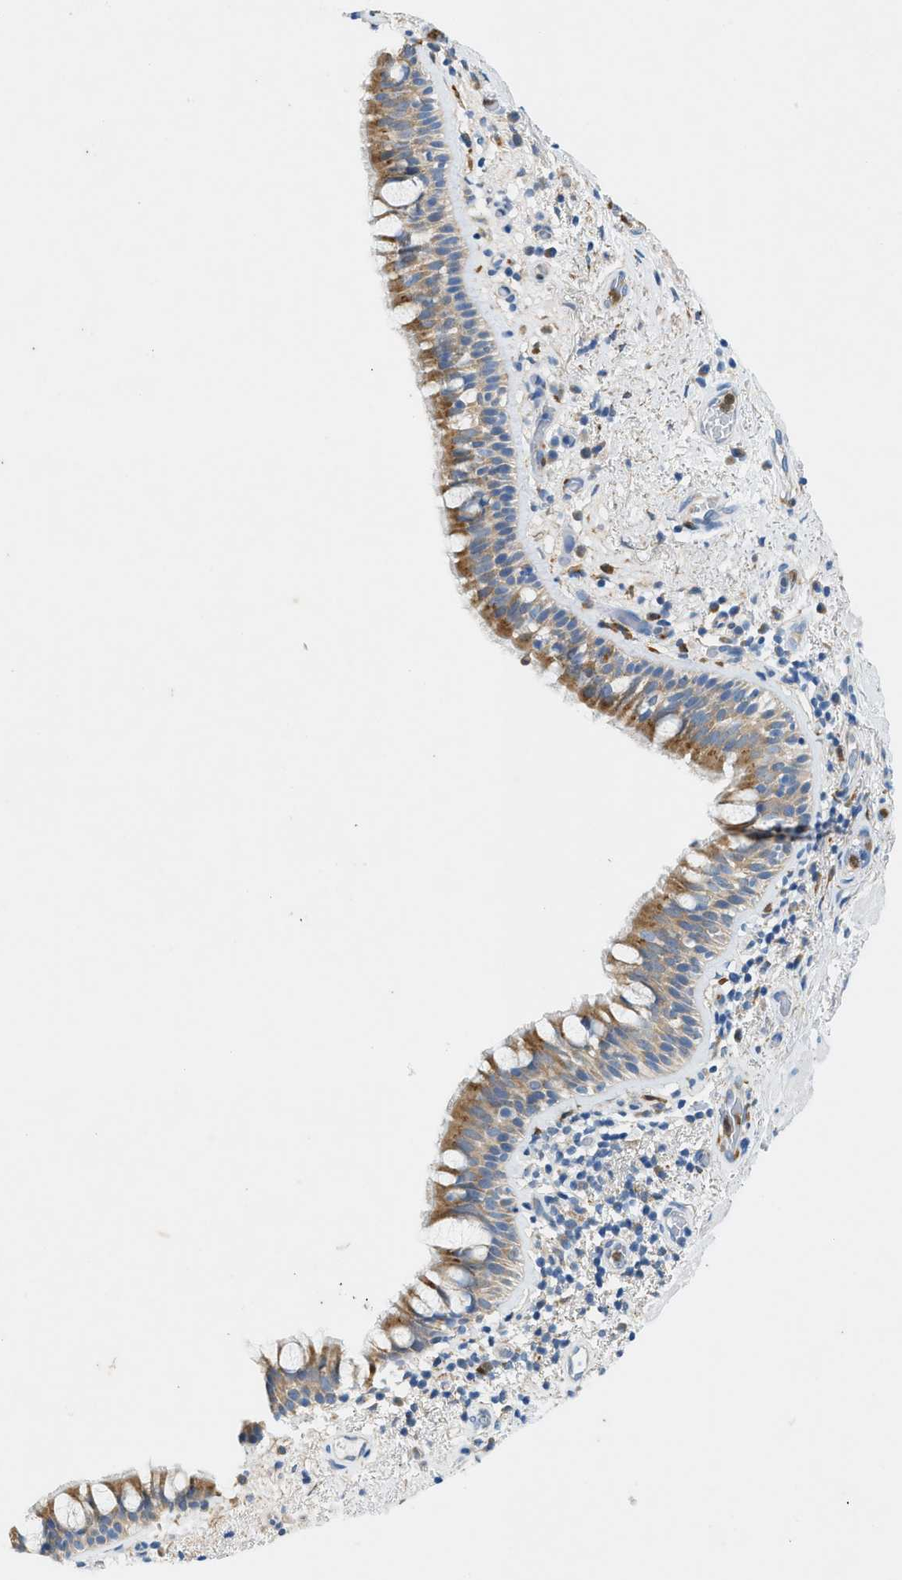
{"staining": {"intensity": "moderate", "quantity": "25%-75%", "location": "cytoplasmic/membranous"}, "tissue": "bronchus", "cell_type": "Respiratory epithelial cells", "image_type": "normal", "snomed": [{"axis": "morphology", "description": "Normal tissue, NOS"}, {"axis": "morphology", "description": "Inflammation, NOS"}, {"axis": "topography", "description": "Cartilage tissue"}, {"axis": "topography", "description": "Bronchus"}], "caption": "IHC of normal human bronchus exhibits medium levels of moderate cytoplasmic/membranous expression in about 25%-75% of respiratory epithelial cells.", "gene": "ZDHHC13", "patient": {"sex": "male", "age": 77}}